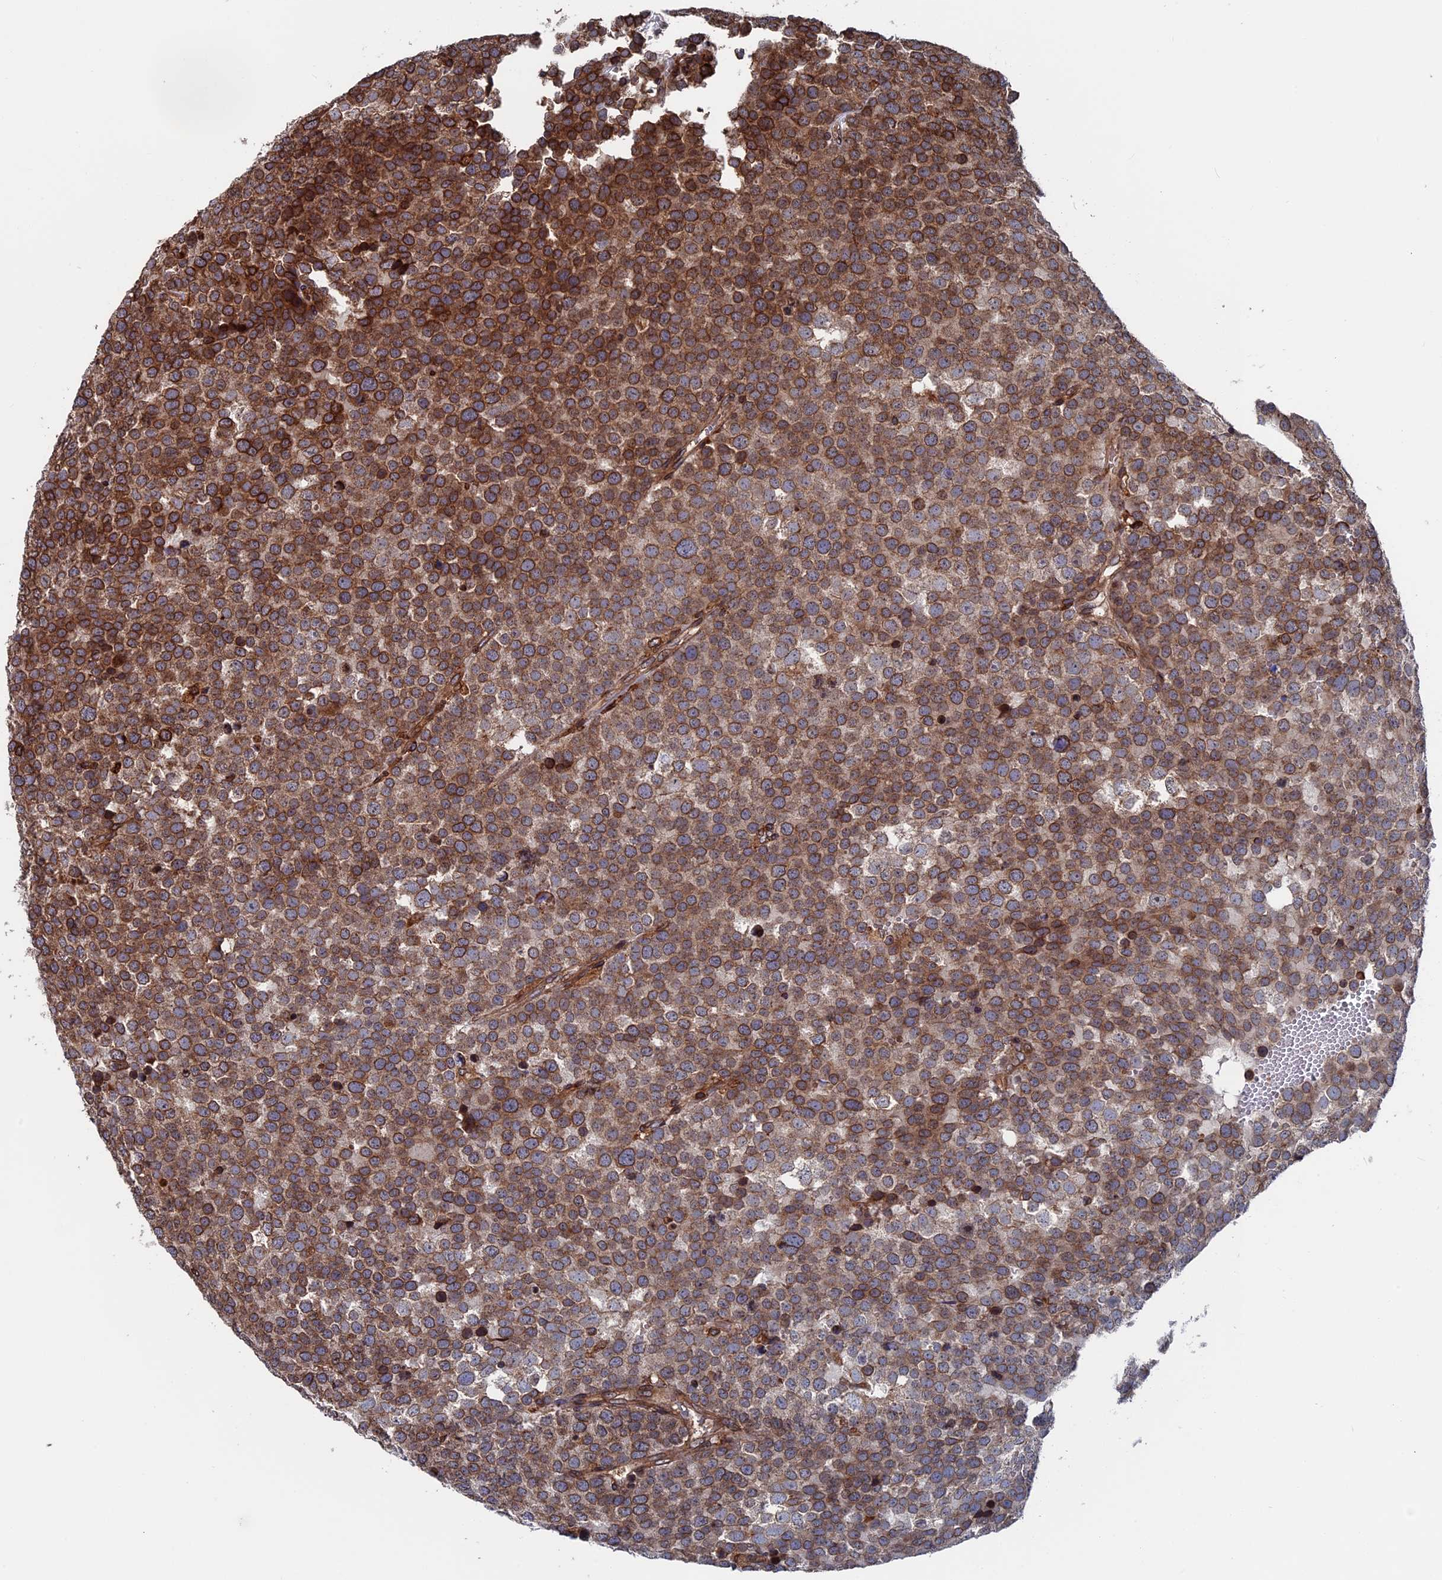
{"staining": {"intensity": "strong", "quantity": ">75%", "location": "cytoplasmic/membranous"}, "tissue": "testis cancer", "cell_type": "Tumor cells", "image_type": "cancer", "snomed": [{"axis": "morphology", "description": "Seminoma, NOS"}, {"axis": "topography", "description": "Testis"}], "caption": "Testis cancer stained for a protein reveals strong cytoplasmic/membranous positivity in tumor cells.", "gene": "RPUSD1", "patient": {"sex": "male", "age": 71}}